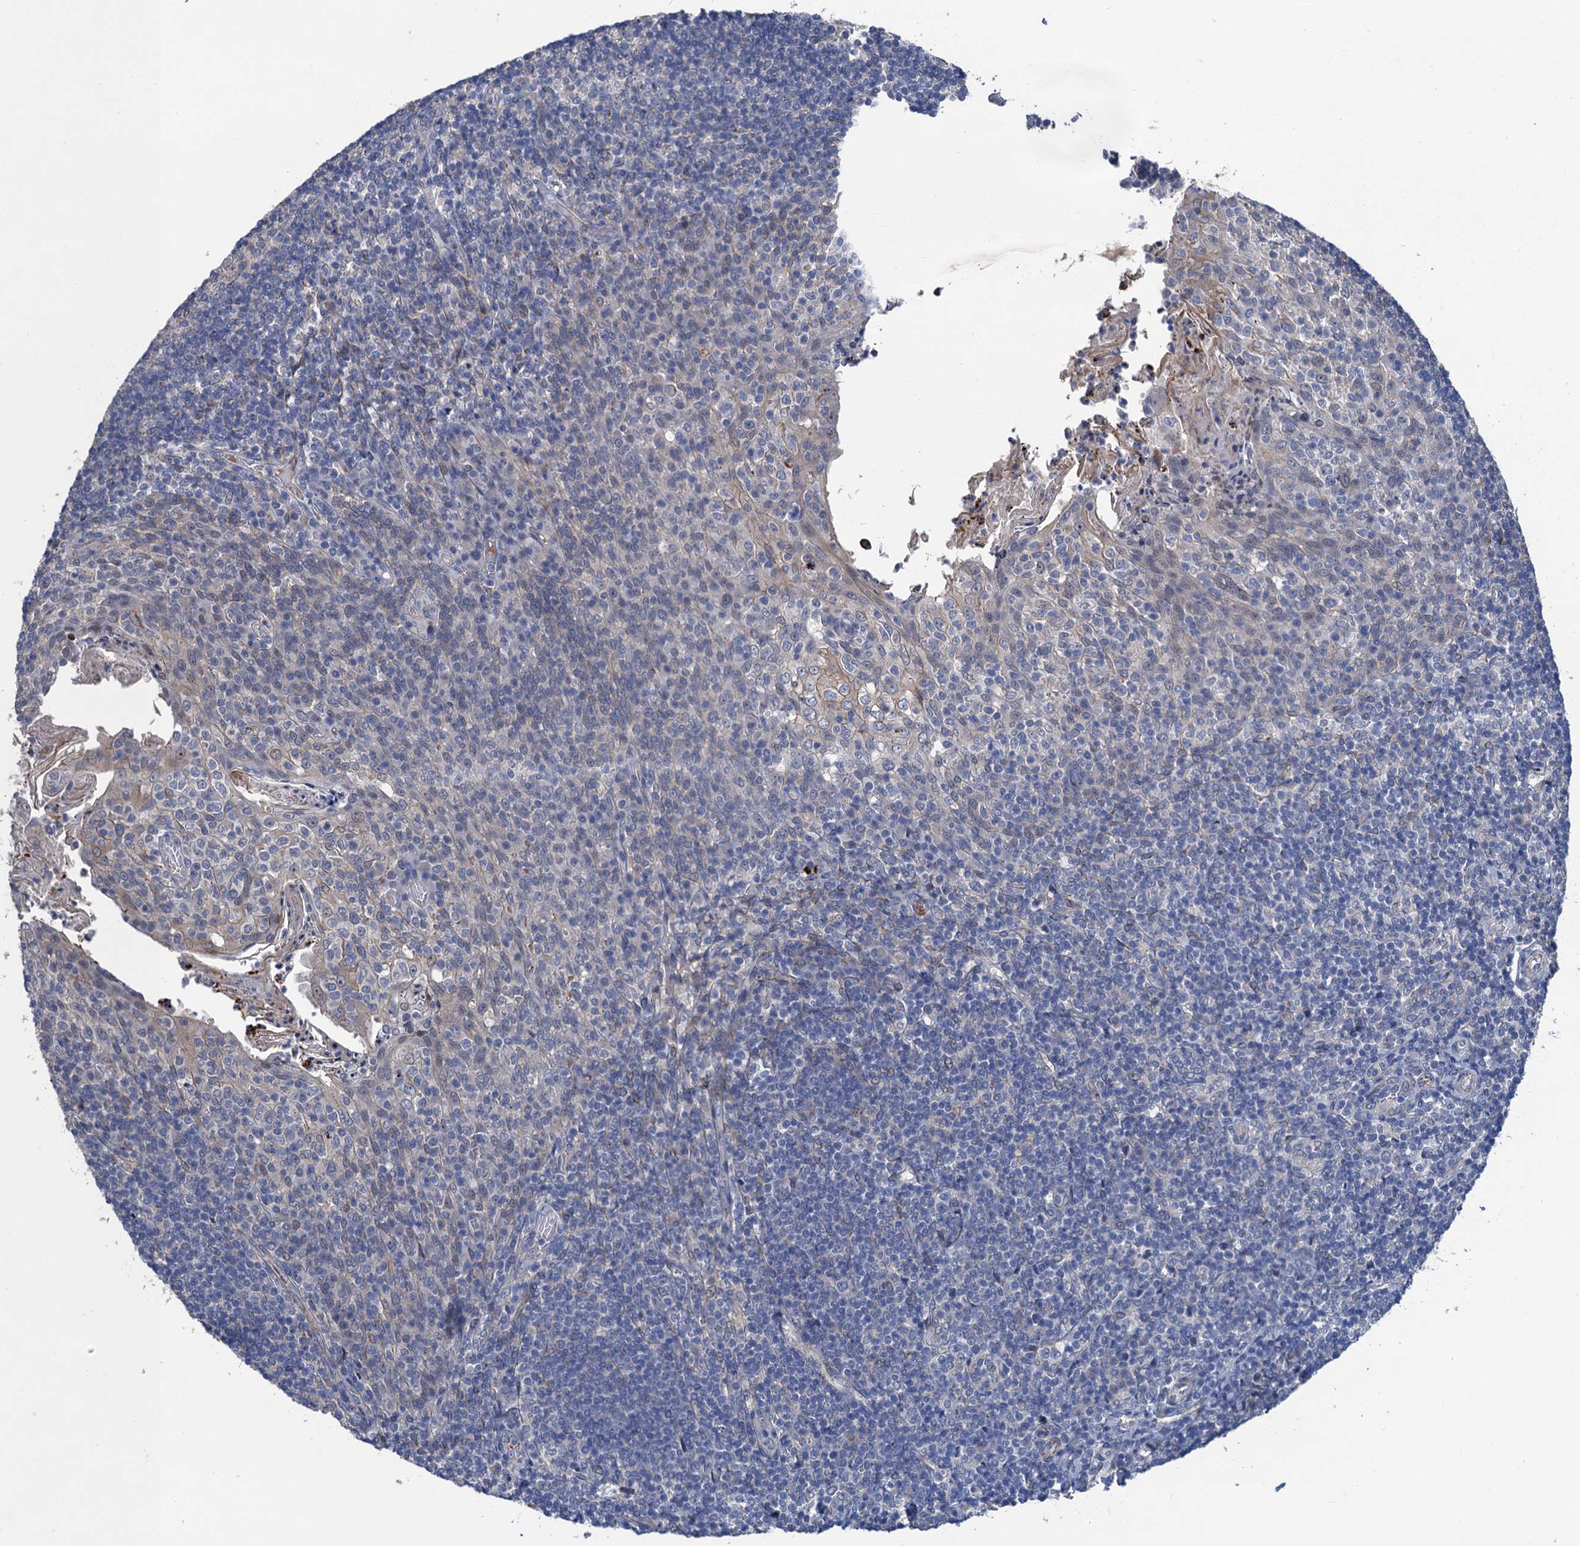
{"staining": {"intensity": "weak", "quantity": "<25%", "location": "nuclear"}, "tissue": "tonsil", "cell_type": "Germinal center cells", "image_type": "normal", "snomed": [{"axis": "morphology", "description": "Normal tissue, NOS"}, {"axis": "topography", "description": "Tonsil"}], "caption": "An IHC micrograph of normal tonsil is shown. There is no staining in germinal center cells of tonsil. (Brightfield microscopy of DAB (3,3'-diaminobenzidine) immunohistochemistry (IHC) at high magnification).", "gene": "TRAF7", "patient": {"sex": "female", "age": 10}}